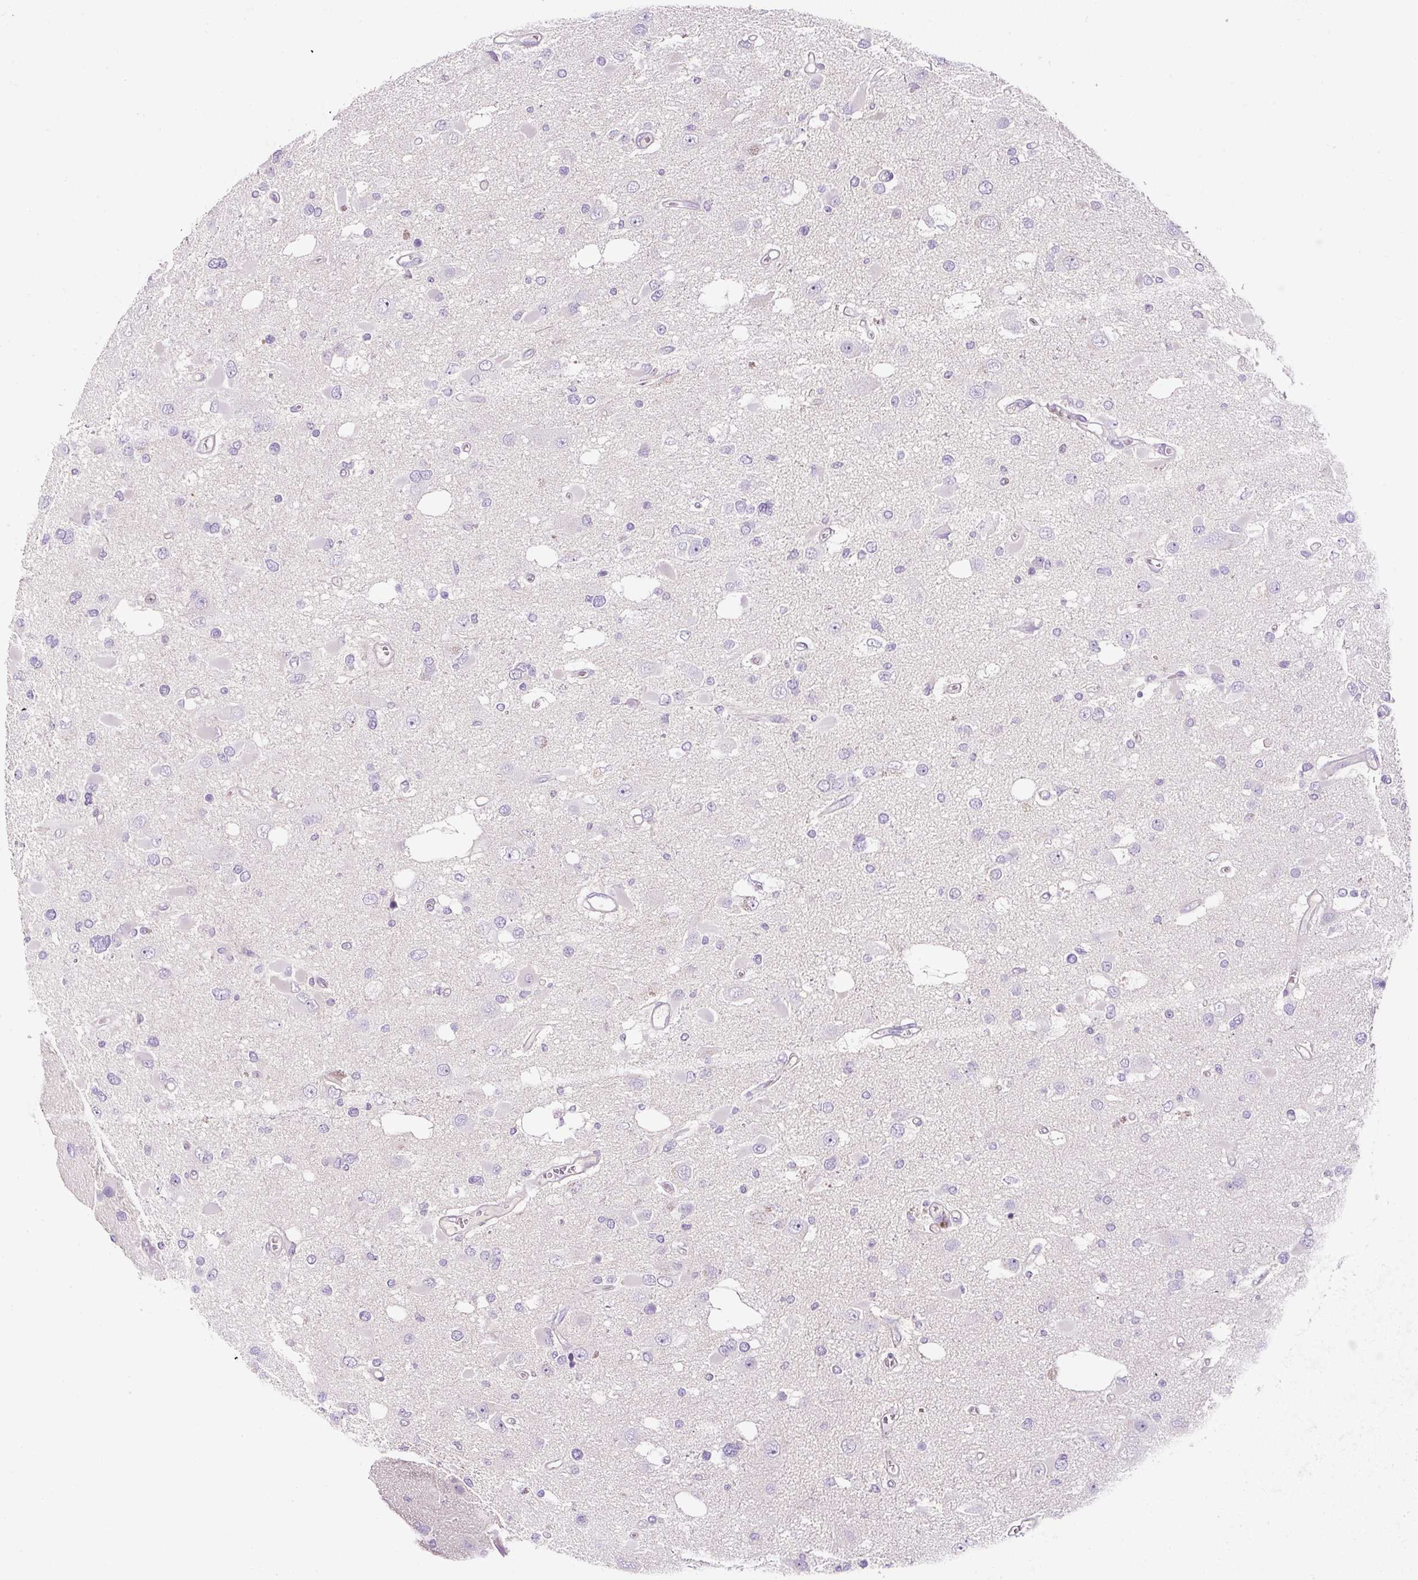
{"staining": {"intensity": "negative", "quantity": "none", "location": "none"}, "tissue": "glioma", "cell_type": "Tumor cells", "image_type": "cancer", "snomed": [{"axis": "morphology", "description": "Glioma, malignant, High grade"}, {"axis": "topography", "description": "Brain"}], "caption": "Tumor cells are negative for brown protein staining in malignant glioma (high-grade).", "gene": "OR14A2", "patient": {"sex": "male", "age": 53}}